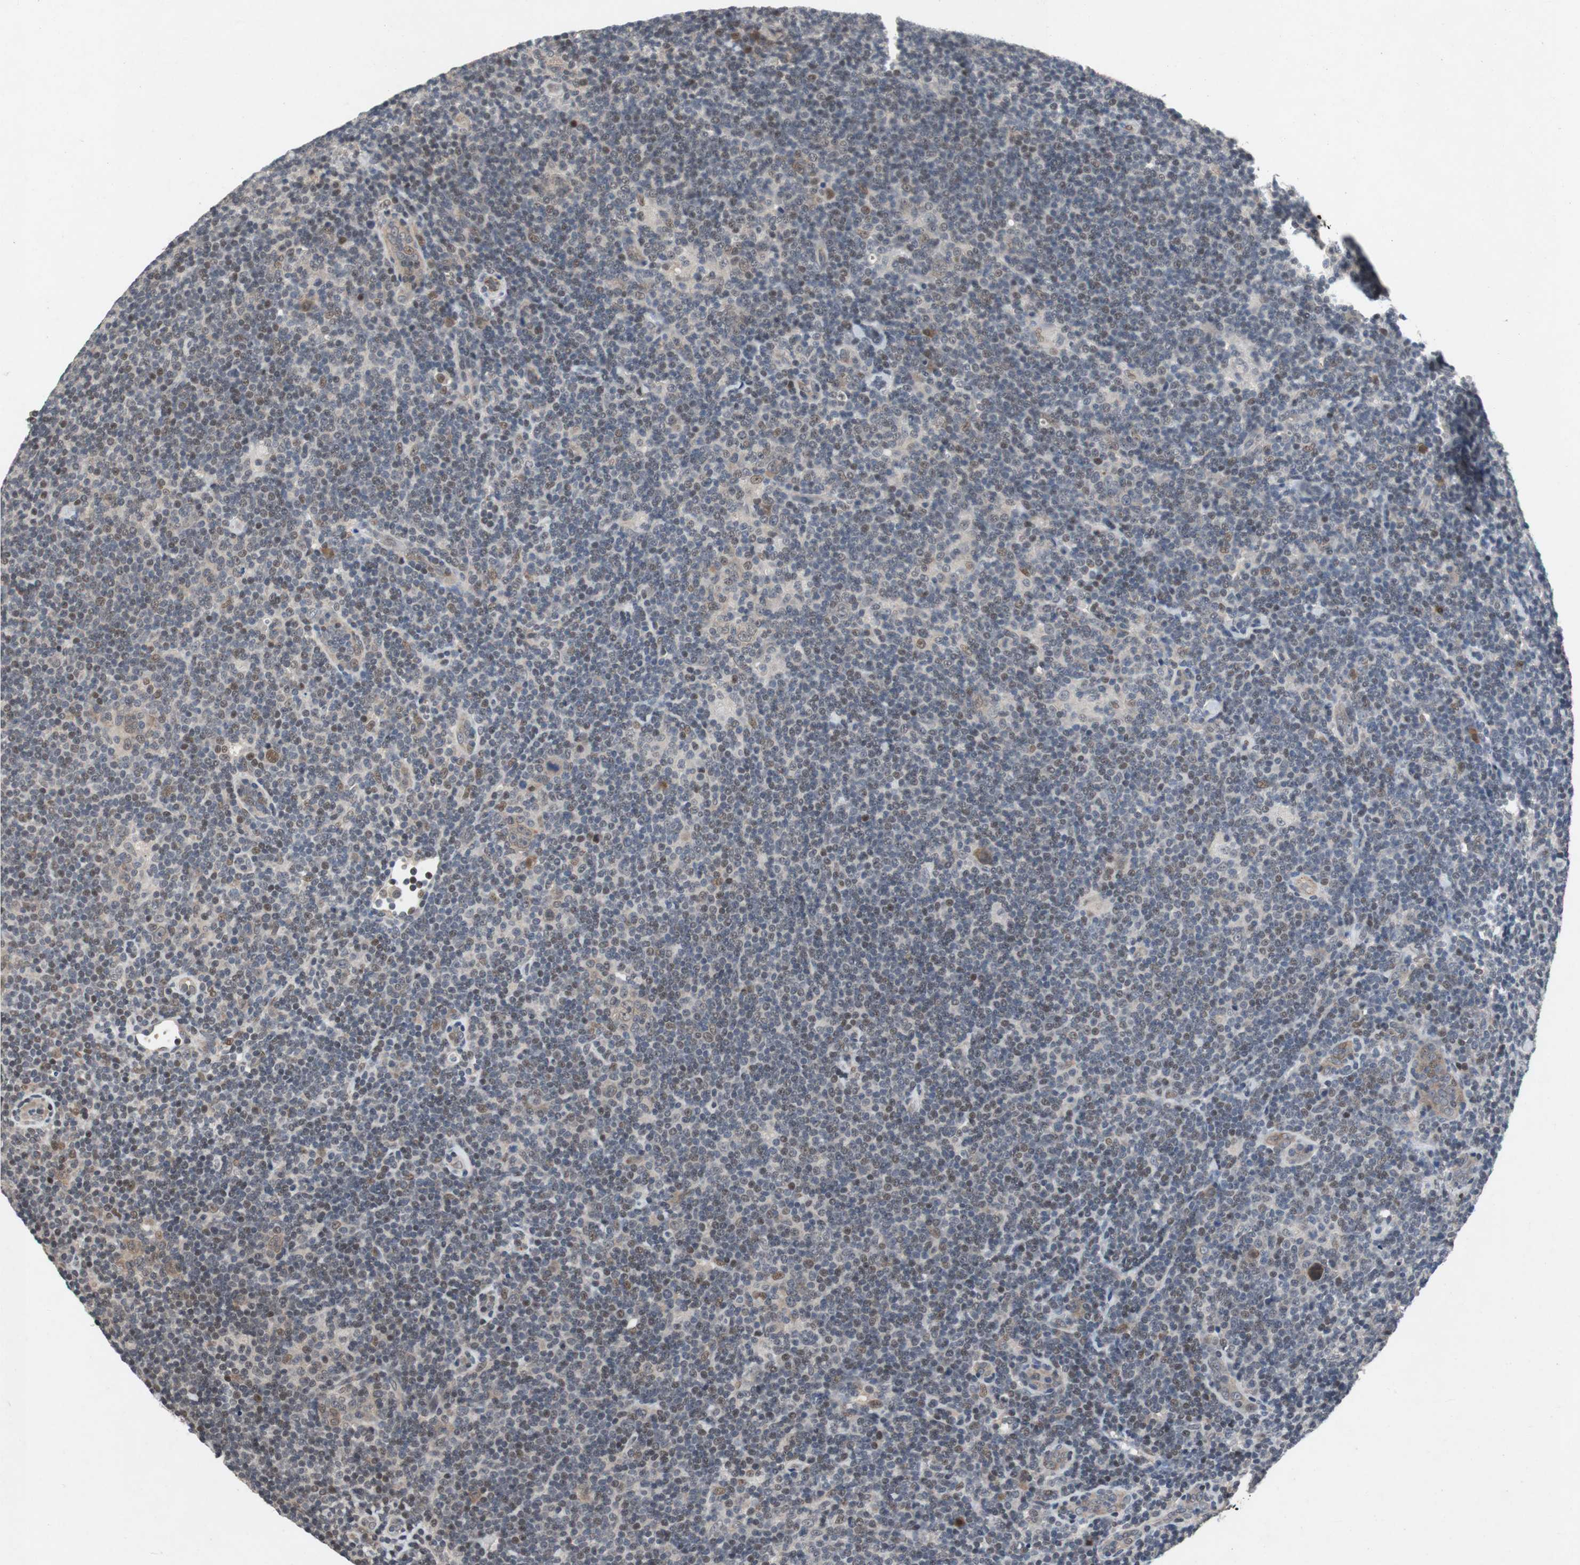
{"staining": {"intensity": "weak", "quantity": "25%-75%", "location": "cytoplasmic/membranous,nuclear"}, "tissue": "lymphoma", "cell_type": "Tumor cells", "image_type": "cancer", "snomed": [{"axis": "morphology", "description": "Hodgkin's disease, NOS"}, {"axis": "topography", "description": "Lymph node"}], "caption": "Weak cytoplasmic/membranous and nuclear protein staining is identified in approximately 25%-75% of tumor cells in lymphoma.", "gene": "TP63", "patient": {"sex": "female", "age": 57}}